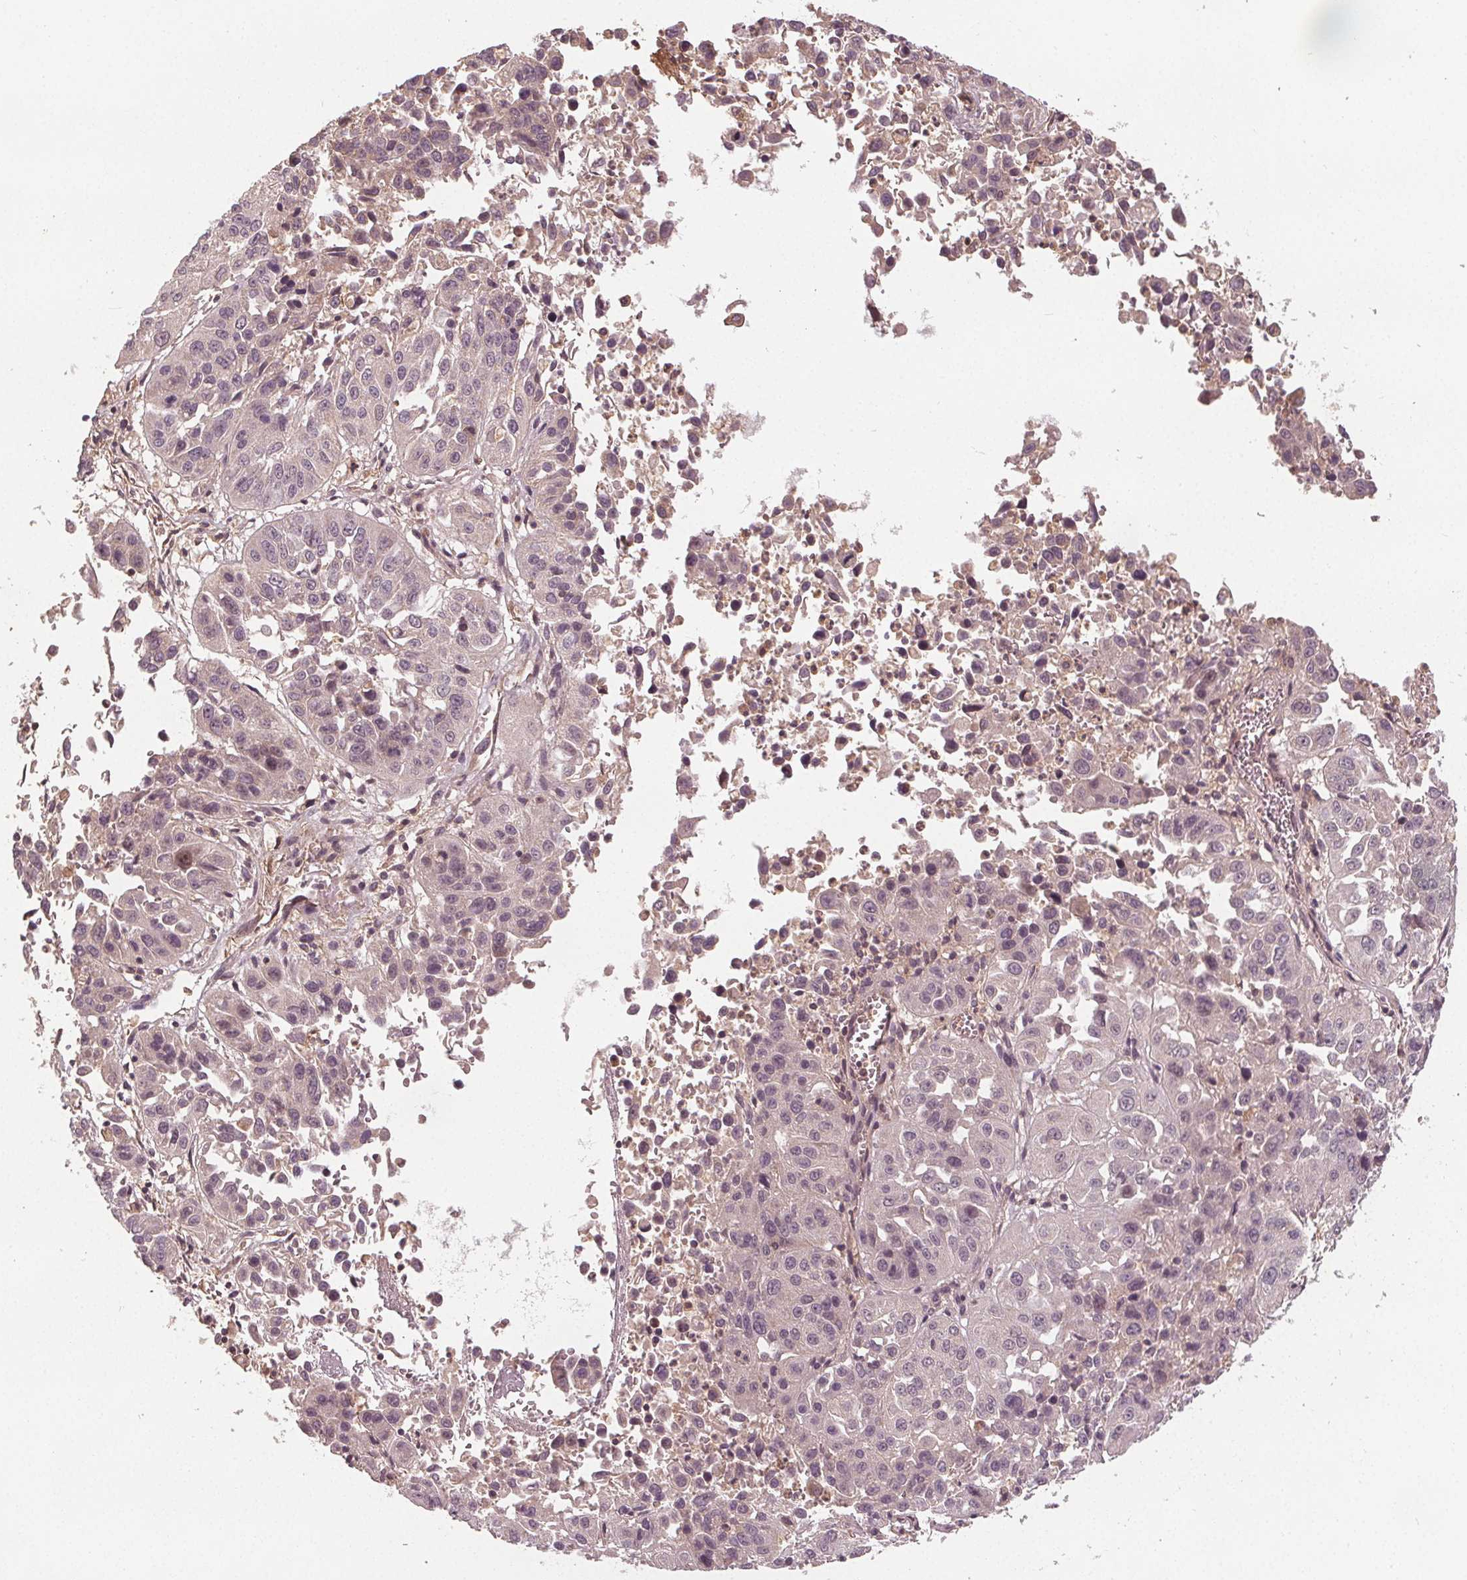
{"staining": {"intensity": "negative", "quantity": "none", "location": "none"}, "tissue": "lung cancer", "cell_type": "Tumor cells", "image_type": "cancer", "snomed": [{"axis": "morphology", "description": "Squamous cell carcinoma, NOS"}, {"axis": "topography", "description": "Lung"}], "caption": "This is an IHC histopathology image of lung cancer (squamous cell carcinoma). There is no expression in tumor cells.", "gene": "GNB2", "patient": {"sex": "female", "age": 61}}